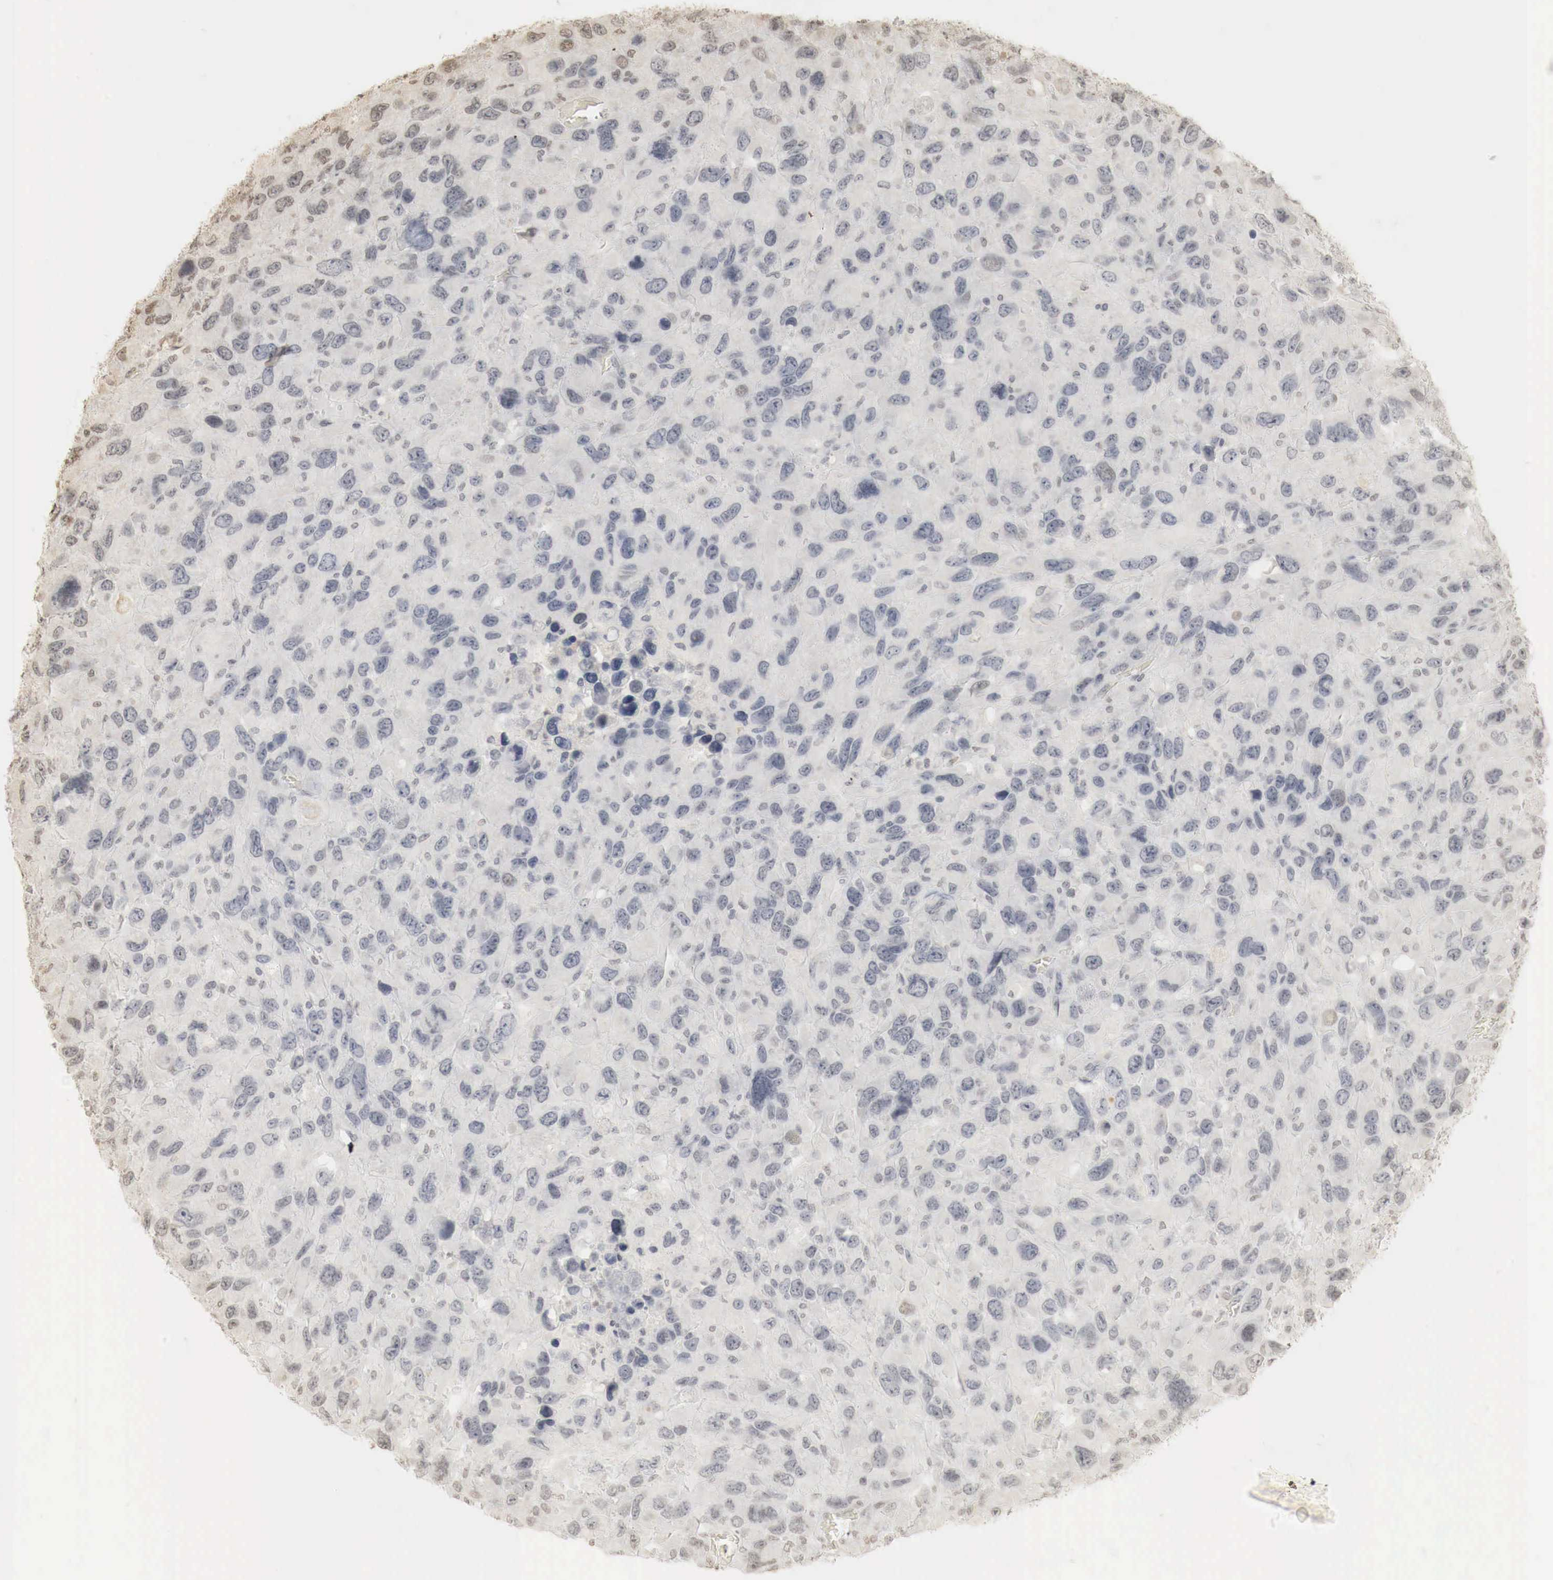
{"staining": {"intensity": "weak", "quantity": "<25%", "location": "nuclear"}, "tissue": "renal cancer", "cell_type": "Tumor cells", "image_type": "cancer", "snomed": [{"axis": "morphology", "description": "Adenocarcinoma, NOS"}, {"axis": "topography", "description": "Kidney"}], "caption": "A photomicrograph of adenocarcinoma (renal) stained for a protein demonstrates no brown staining in tumor cells.", "gene": "ERBB4", "patient": {"sex": "male", "age": 79}}